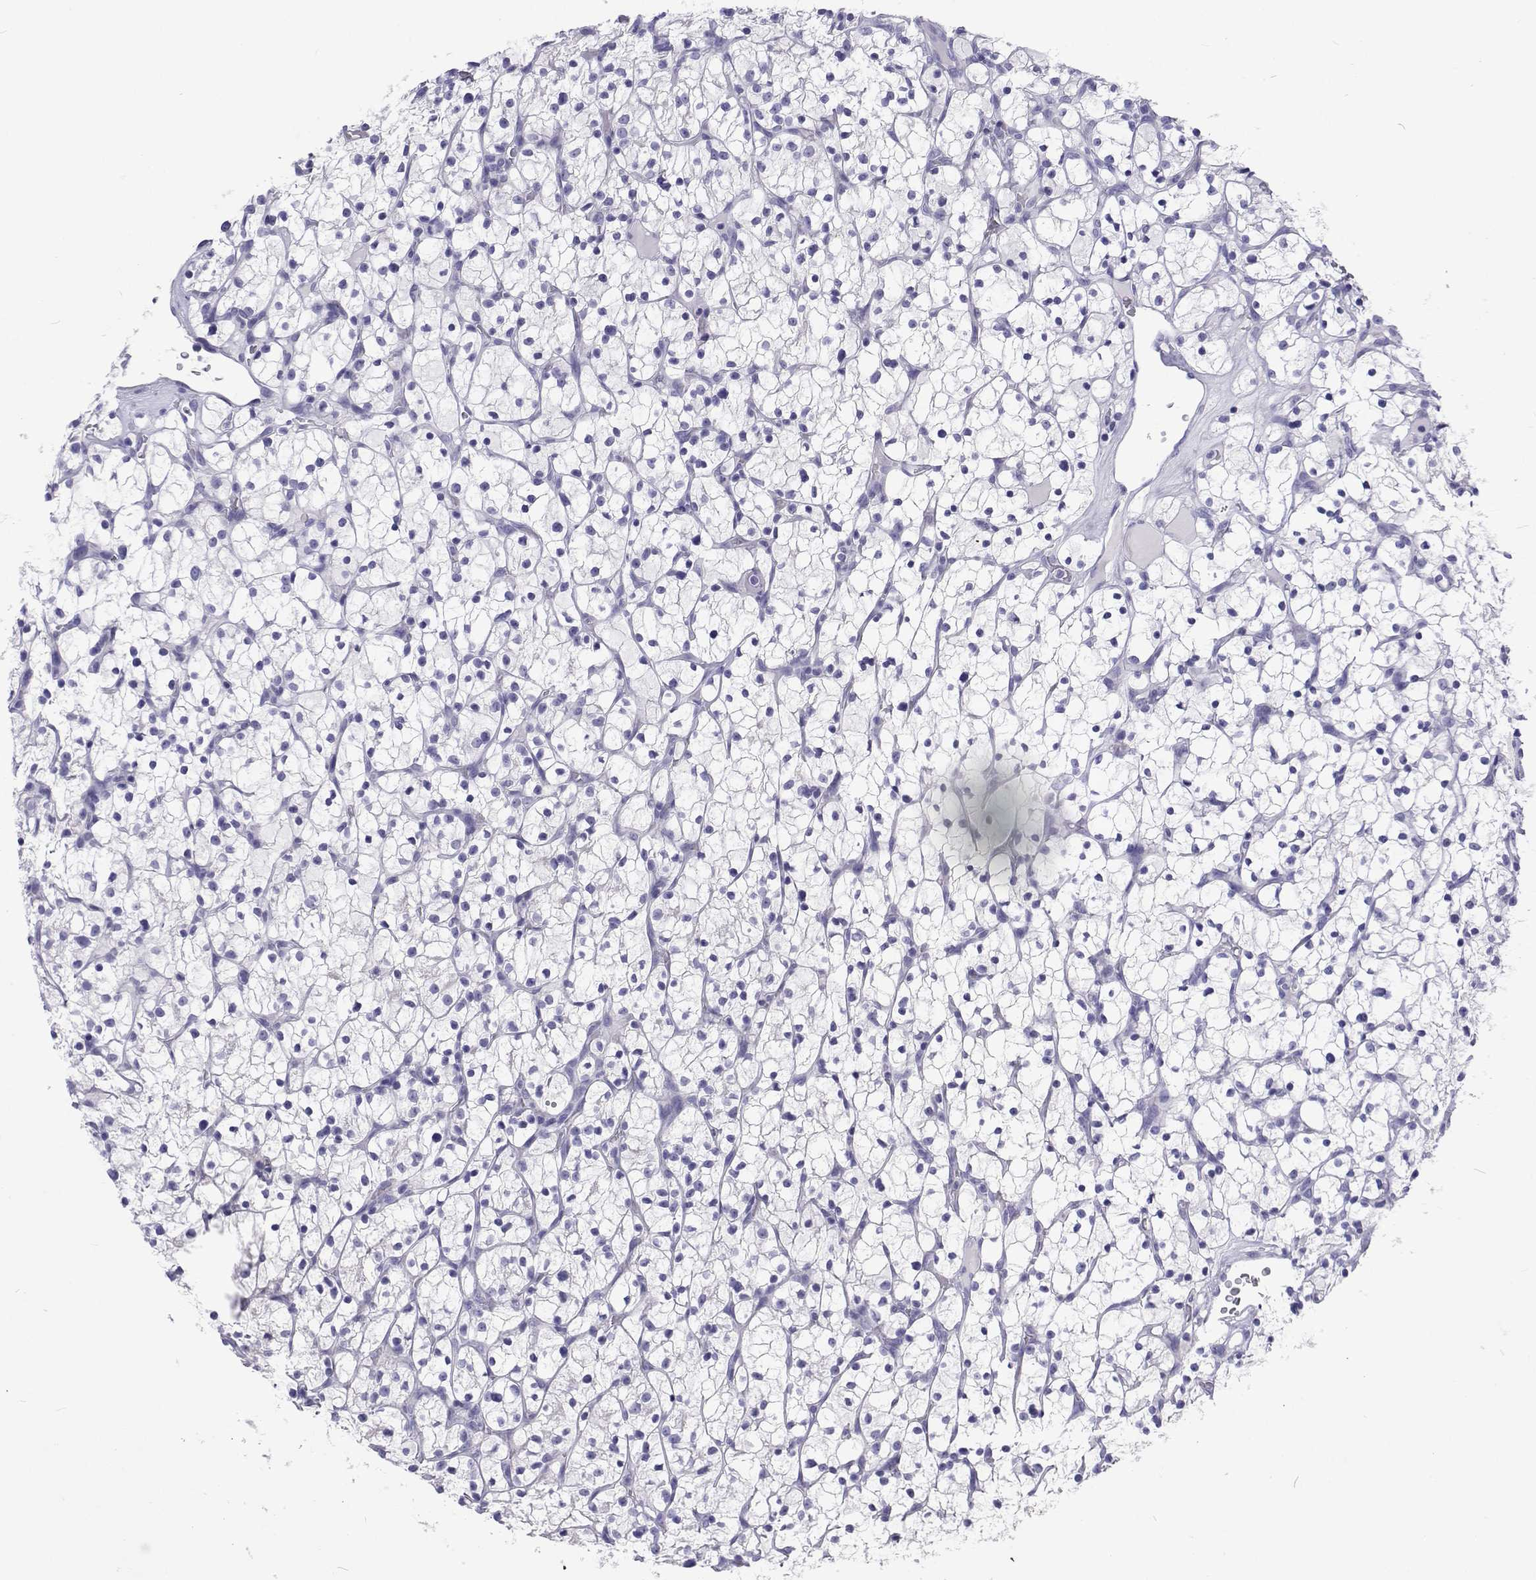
{"staining": {"intensity": "negative", "quantity": "none", "location": "none"}, "tissue": "renal cancer", "cell_type": "Tumor cells", "image_type": "cancer", "snomed": [{"axis": "morphology", "description": "Adenocarcinoma, NOS"}, {"axis": "topography", "description": "Kidney"}], "caption": "Renal cancer was stained to show a protein in brown. There is no significant expression in tumor cells.", "gene": "UMODL1", "patient": {"sex": "female", "age": 64}}